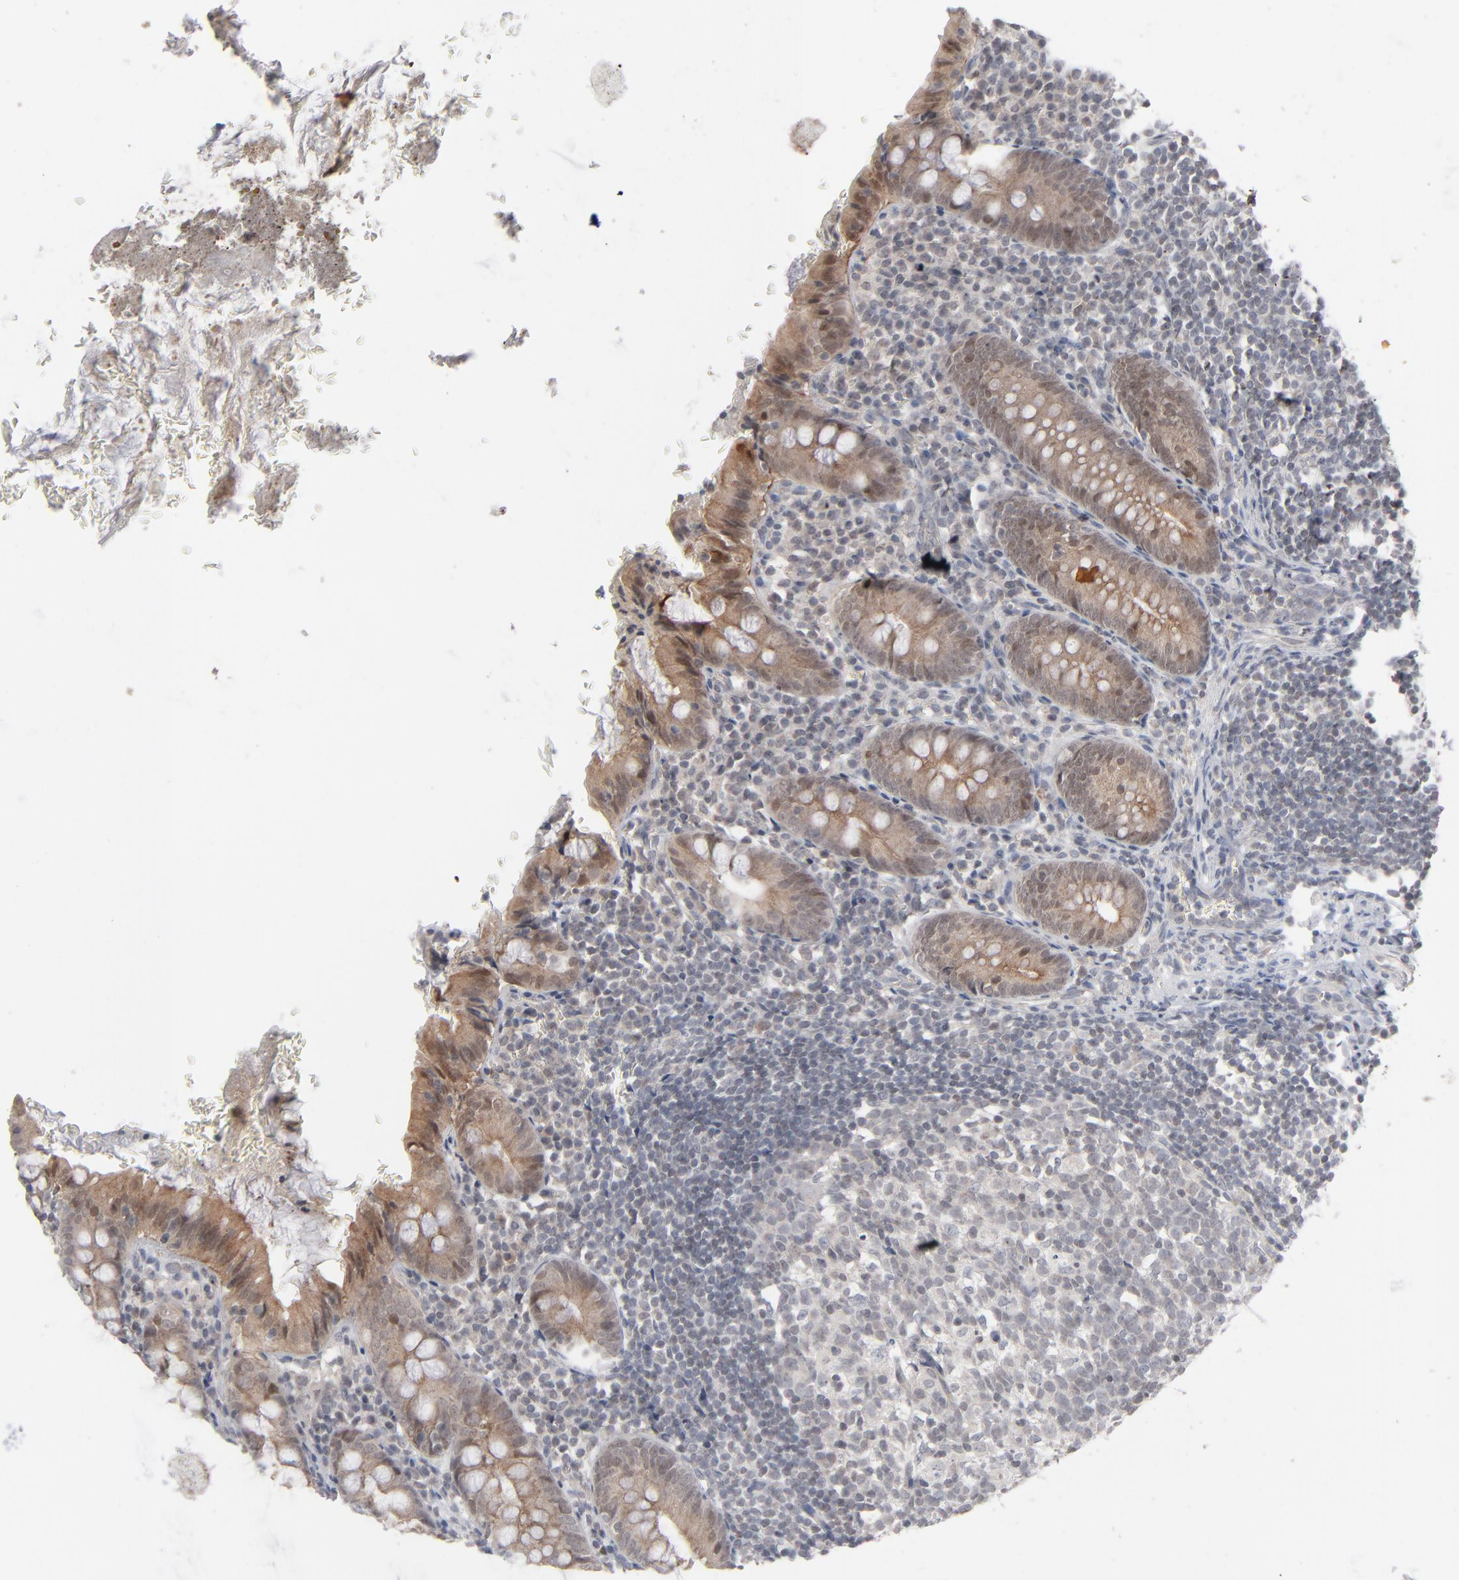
{"staining": {"intensity": "moderate", "quantity": ">75%", "location": "cytoplasmic/membranous"}, "tissue": "appendix", "cell_type": "Glandular cells", "image_type": "normal", "snomed": [{"axis": "morphology", "description": "Normal tissue, NOS"}, {"axis": "topography", "description": "Appendix"}], "caption": "IHC photomicrograph of benign human appendix stained for a protein (brown), which demonstrates medium levels of moderate cytoplasmic/membranous staining in about >75% of glandular cells.", "gene": "POF1B", "patient": {"sex": "female", "age": 10}}